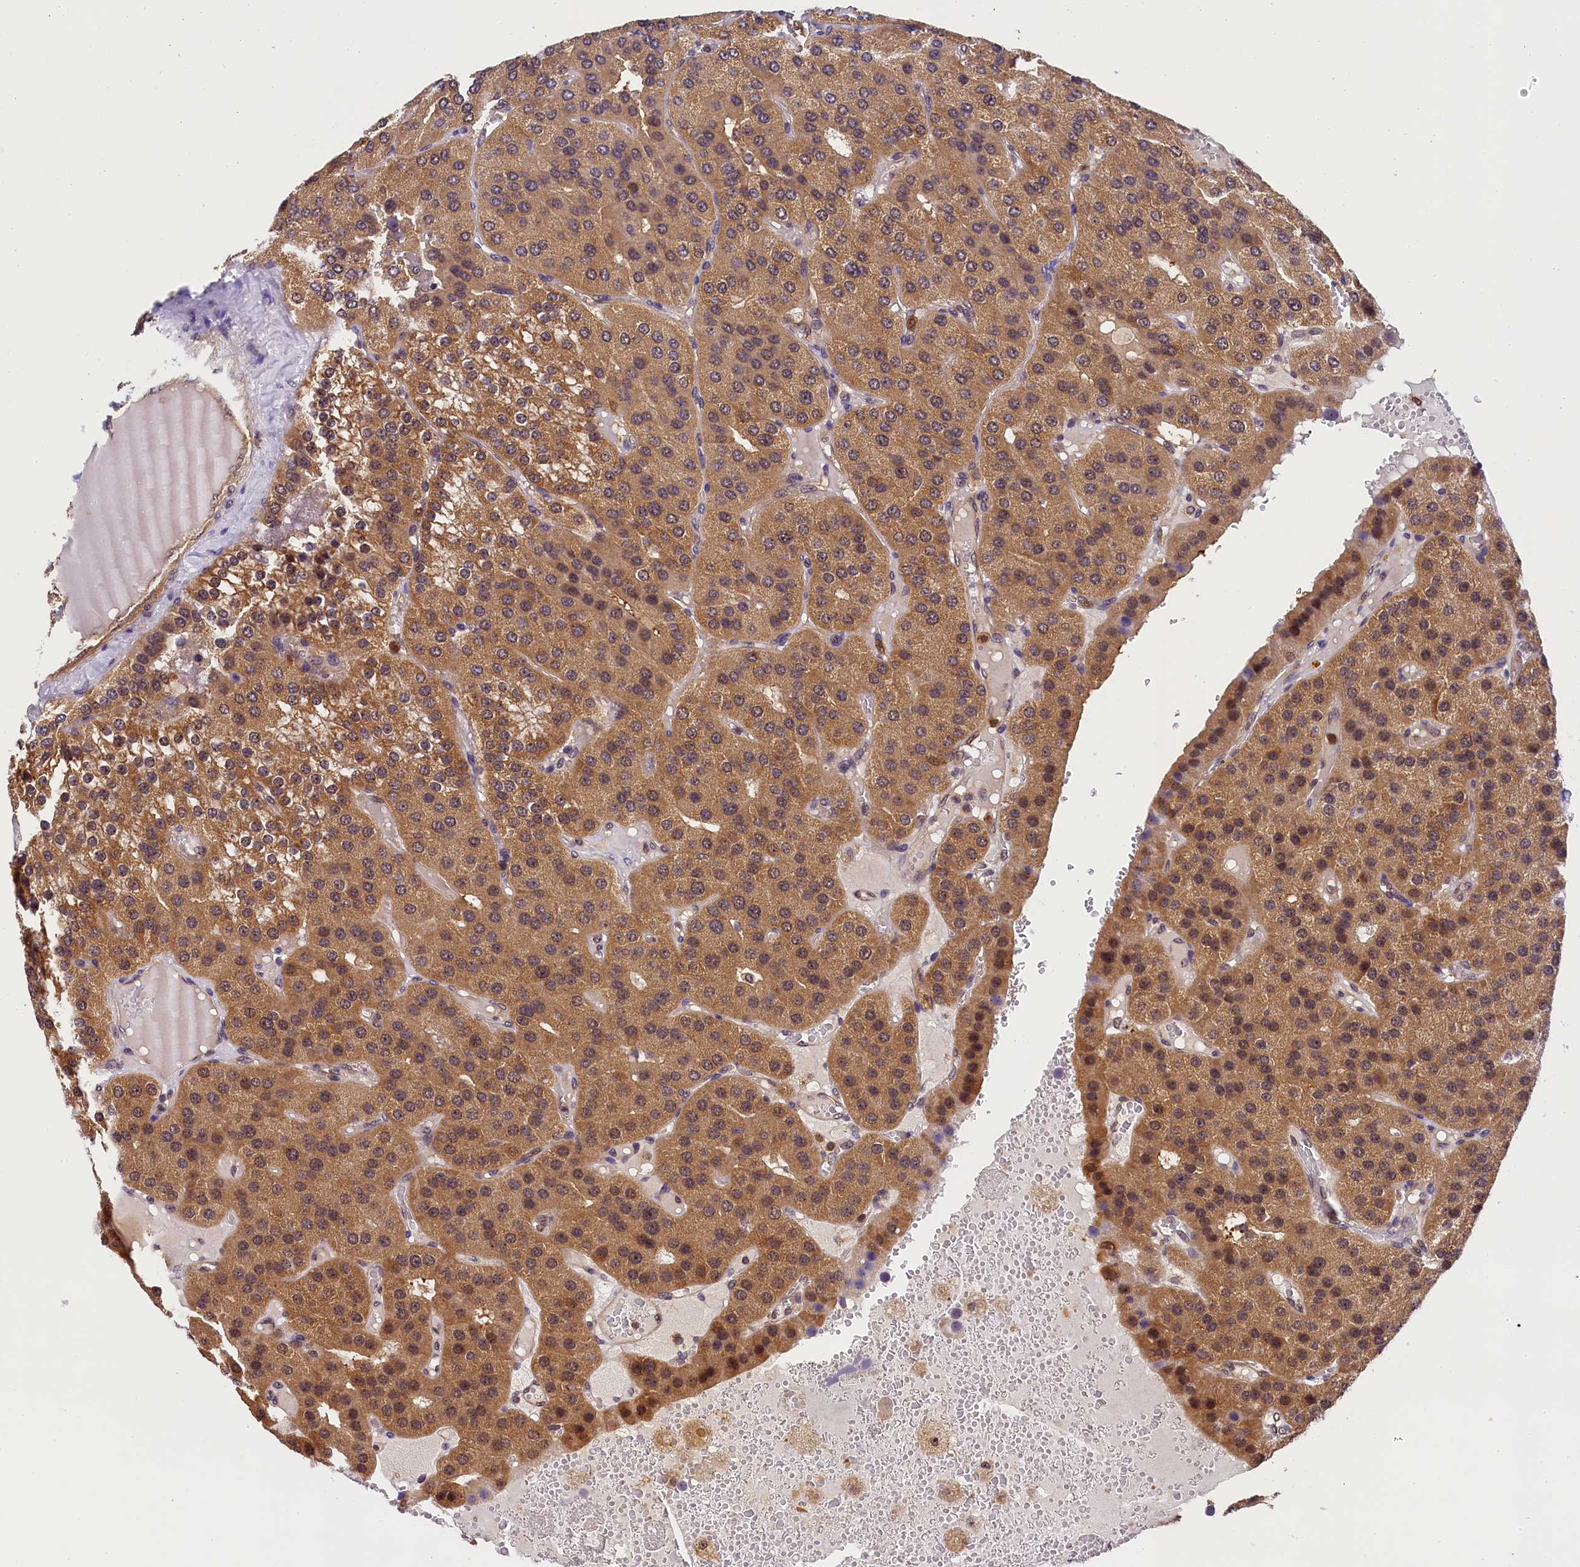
{"staining": {"intensity": "moderate", "quantity": ">75%", "location": "cytoplasmic/membranous,nuclear"}, "tissue": "parathyroid gland", "cell_type": "Glandular cells", "image_type": "normal", "snomed": [{"axis": "morphology", "description": "Normal tissue, NOS"}, {"axis": "morphology", "description": "Adenoma, NOS"}, {"axis": "topography", "description": "Parathyroid gland"}], "caption": "DAB immunohistochemical staining of benign parathyroid gland demonstrates moderate cytoplasmic/membranous,nuclear protein positivity in approximately >75% of glandular cells.", "gene": "EIF6", "patient": {"sex": "female", "age": 86}}